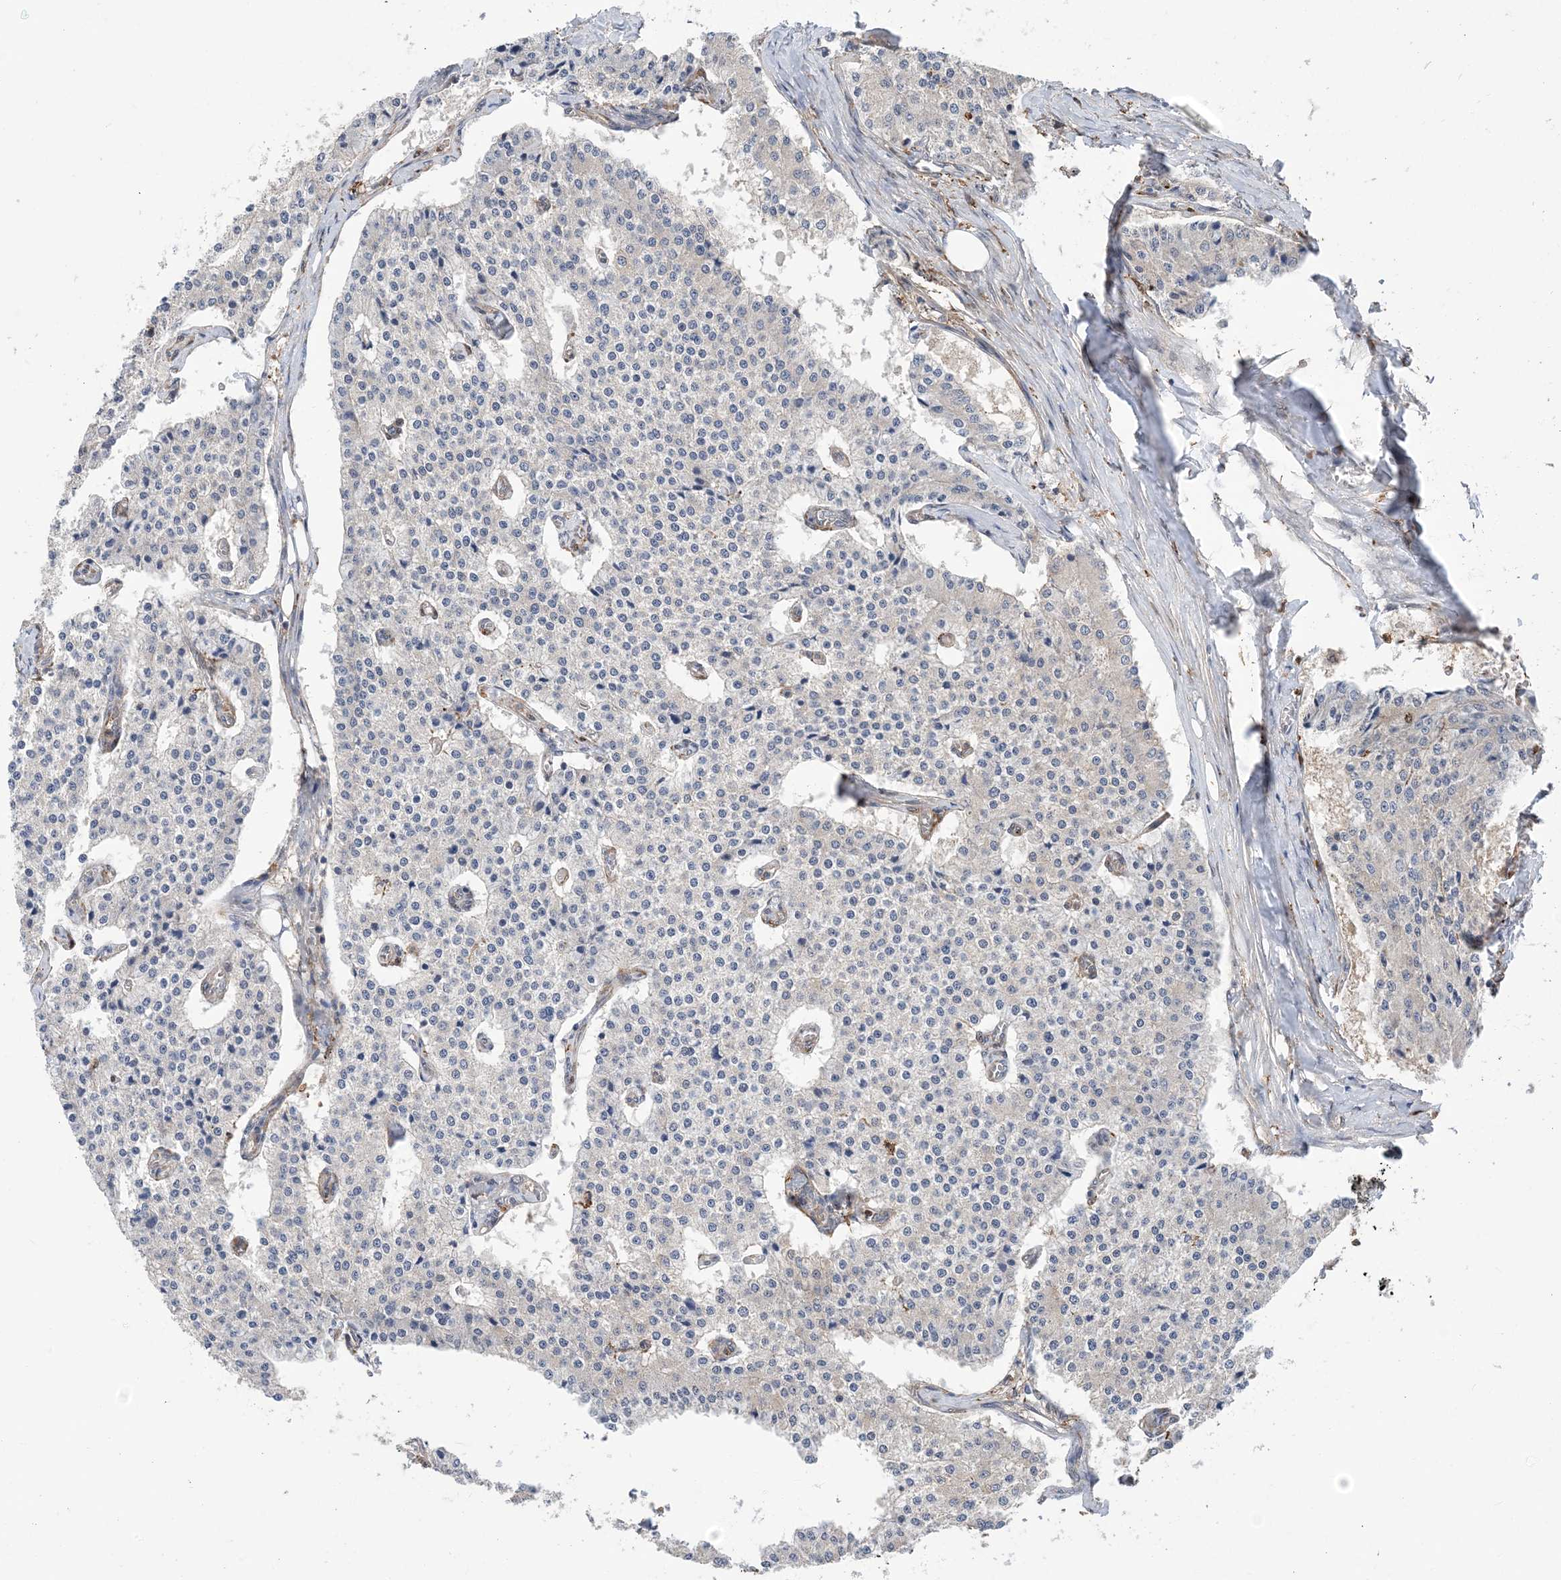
{"staining": {"intensity": "negative", "quantity": "none", "location": "none"}, "tissue": "carcinoid", "cell_type": "Tumor cells", "image_type": "cancer", "snomed": [{"axis": "morphology", "description": "Carcinoid, malignant, NOS"}, {"axis": "topography", "description": "Colon"}], "caption": "Immunohistochemistry (IHC) micrograph of neoplastic tissue: human malignant carcinoid stained with DAB exhibits no significant protein expression in tumor cells.", "gene": "HS1BP3", "patient": {"sex": "female", "age": 52}}